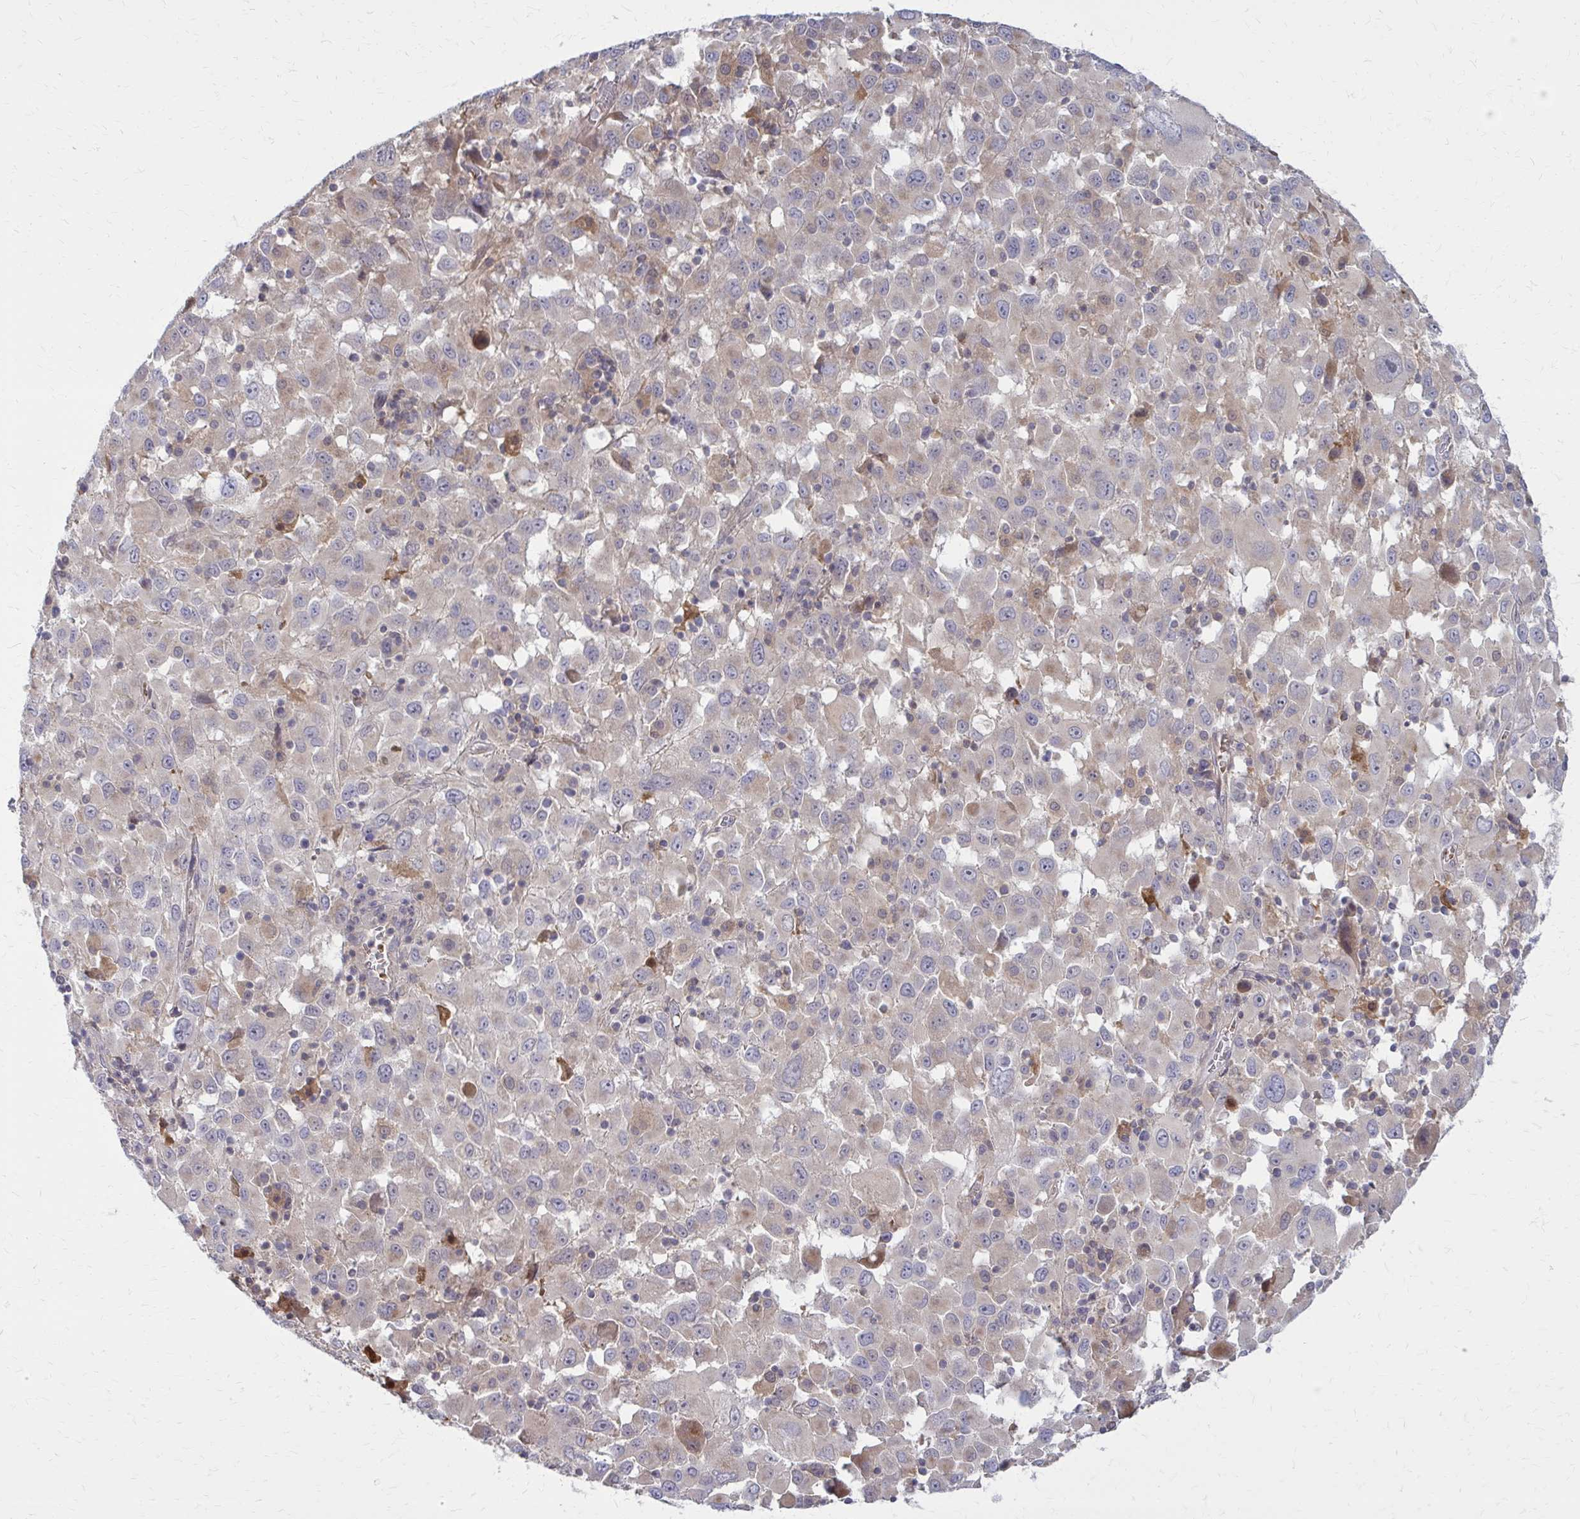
{"staining": {"intensity": "weak", "quantity": "<25%", "location": "cytoplasmic/membranous"}, "tissue": "melanoma", "cell_type": "Tumor cells", "image_type": "cancer", "snomed": [{"axis": "morphology", "description": "Malignant melanoma, Metastatic site"}, {"axis": "topography", "description": "Soft tissue"}], "caption": "An image of human malignant melanoma (metastatic site) is negative for staining in tumor cells.", "gene": "DBI", "patient": {"sex": "male", "age": 50}}